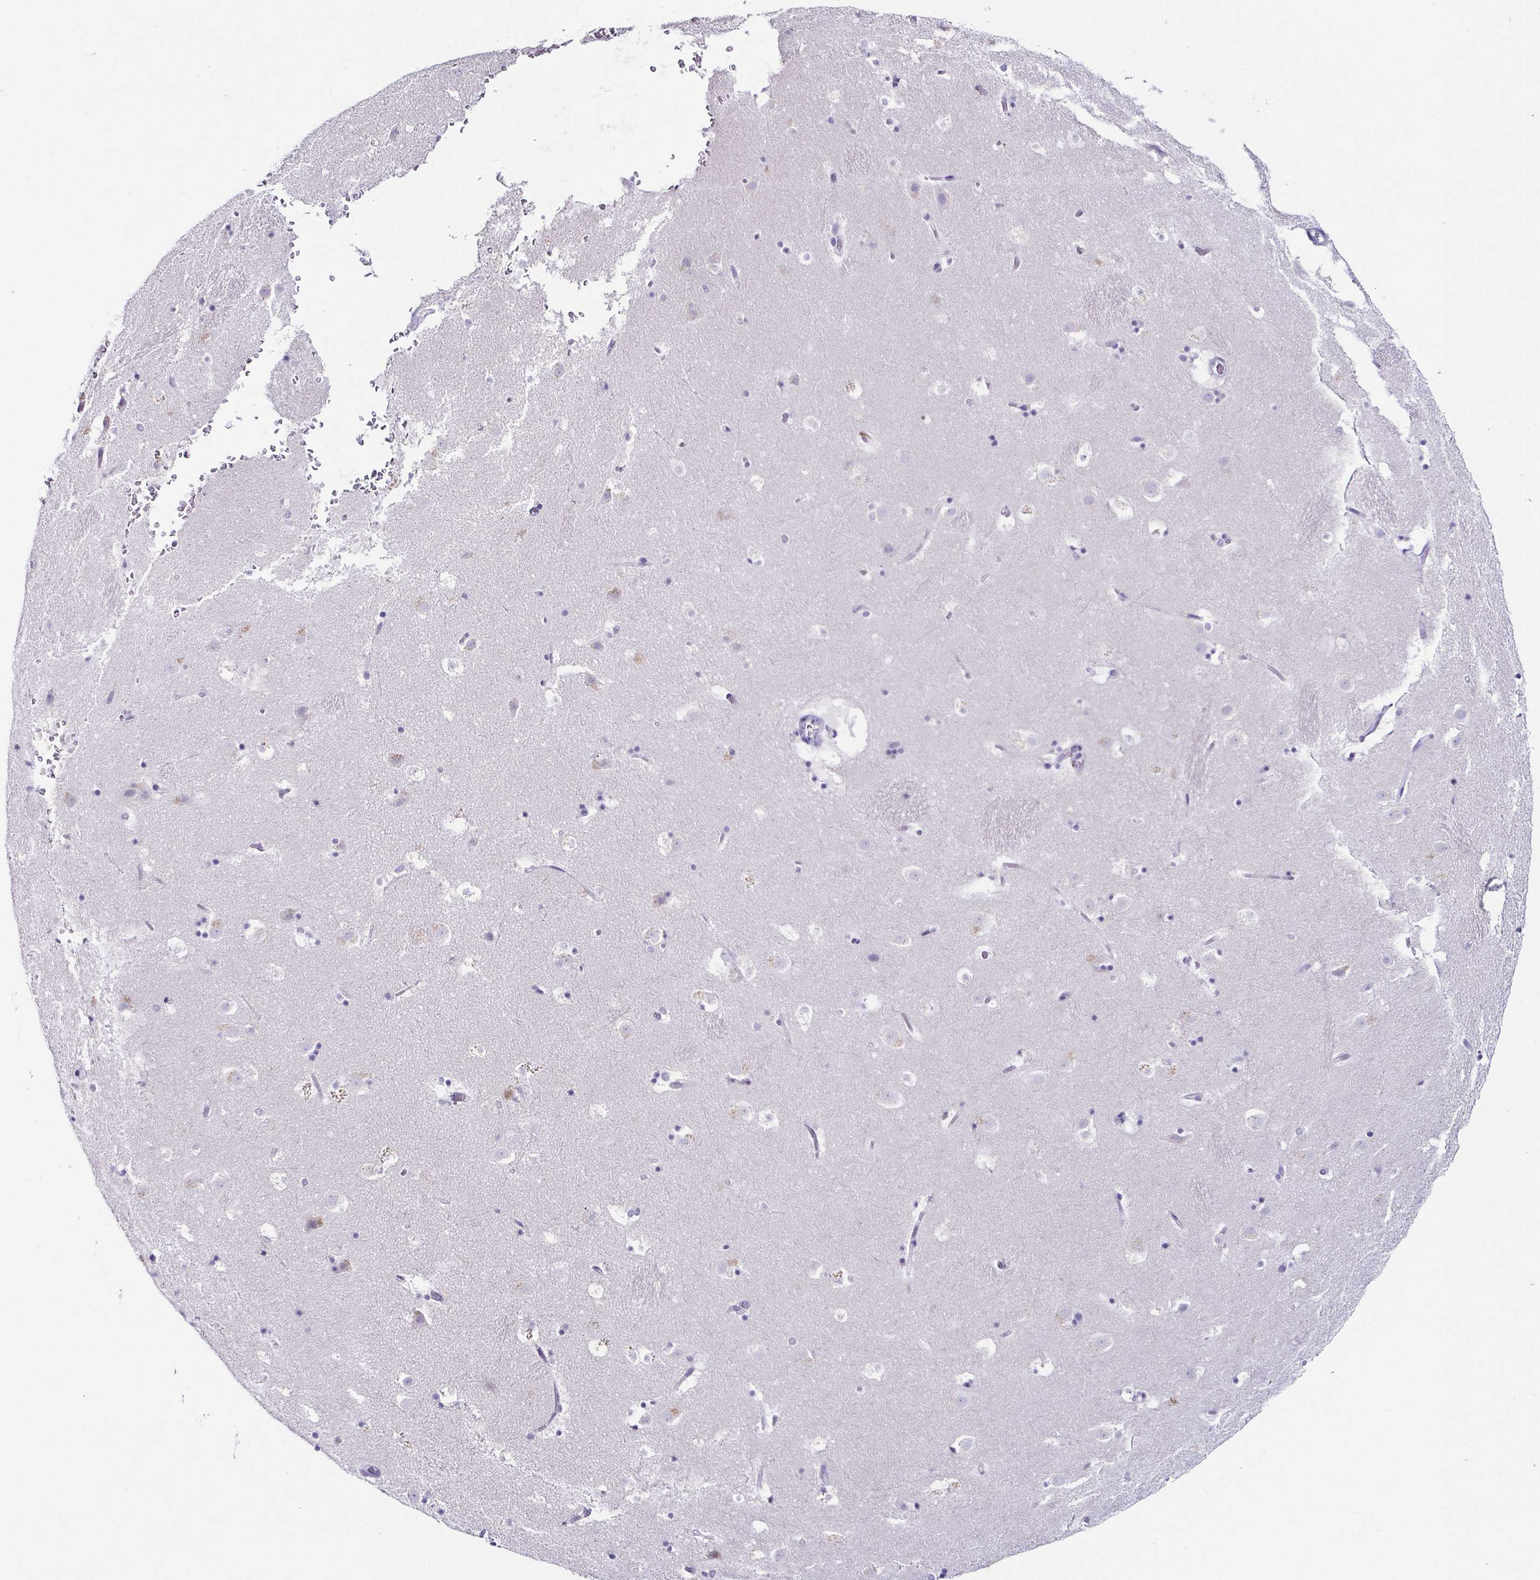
{"staining": {"intensity": "negative", "quantity": "none", "location": "none"}, "tissue": "caudate", "cell_type": "Glial cells", "image_type": "normal", "snomed": [{"axis": "morphology", "description": "Normal tissue, NOS"}, {"axis": "topography", "description": "Lateral ventricle wall"}], "caption": "Caudate stained for a protein using immunohistochemistry (IHC) shows no expression glial cells.", "gene": "TP73", "patient": {"sex": "male", "age": 37}}